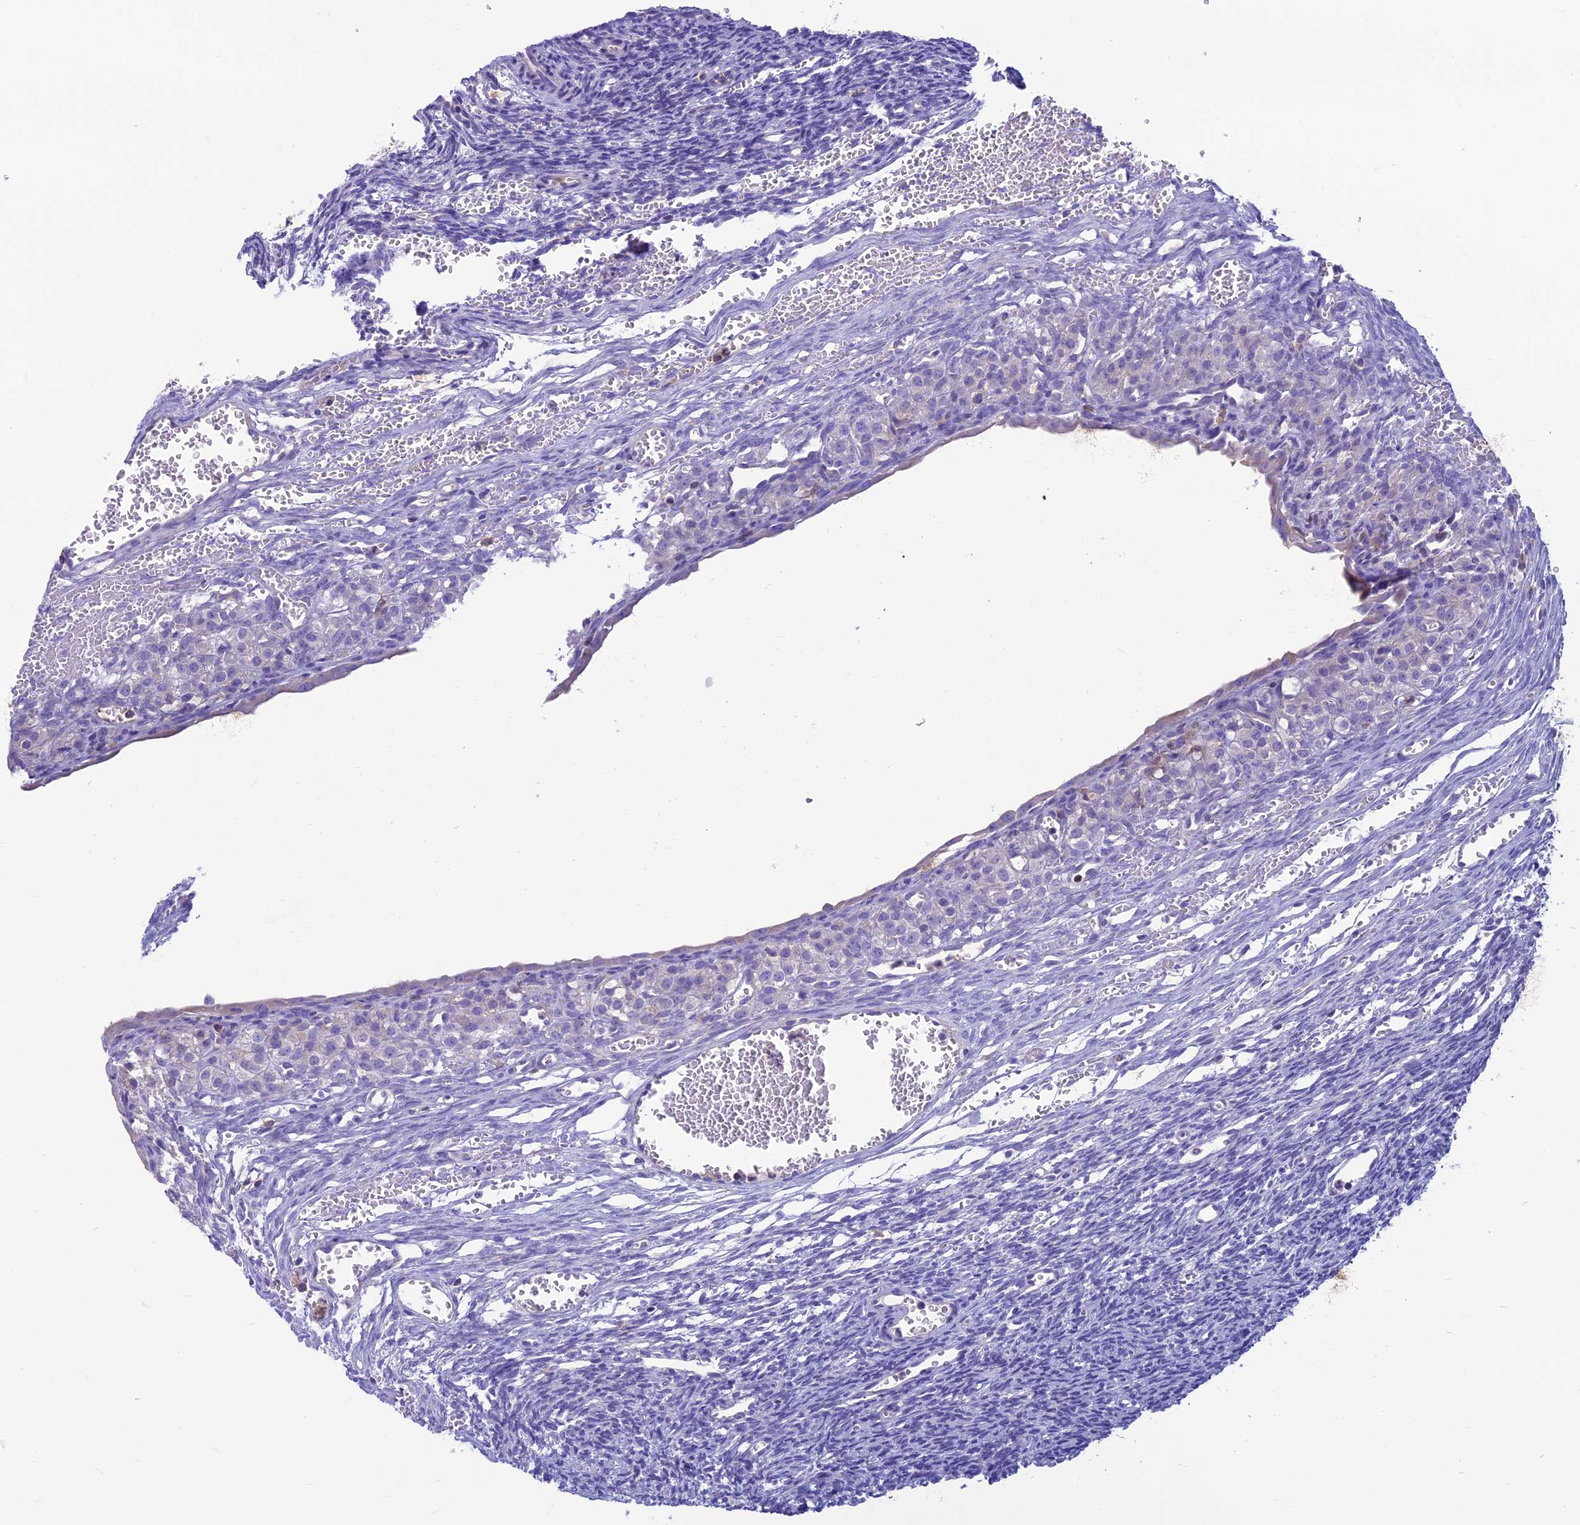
{"staining": {"intensity": "negative", "quantity": "none", "location": "none"}, "tissue": "ovary", "cell_type": "Ovarian stroma cells", "image_type": "normal", "snomed": [{"axis": "morphology", "description": "Normal tissue, NOS"}, {"axis": "topography", "description": "Ovary"}], "caption": "This is a micrograph of IHC staining of unremarkable ovary, which shows no expression in ovarian stroma cells.", "gene": "CDAN1", "patient": {"sex": "female", "age": 39}}